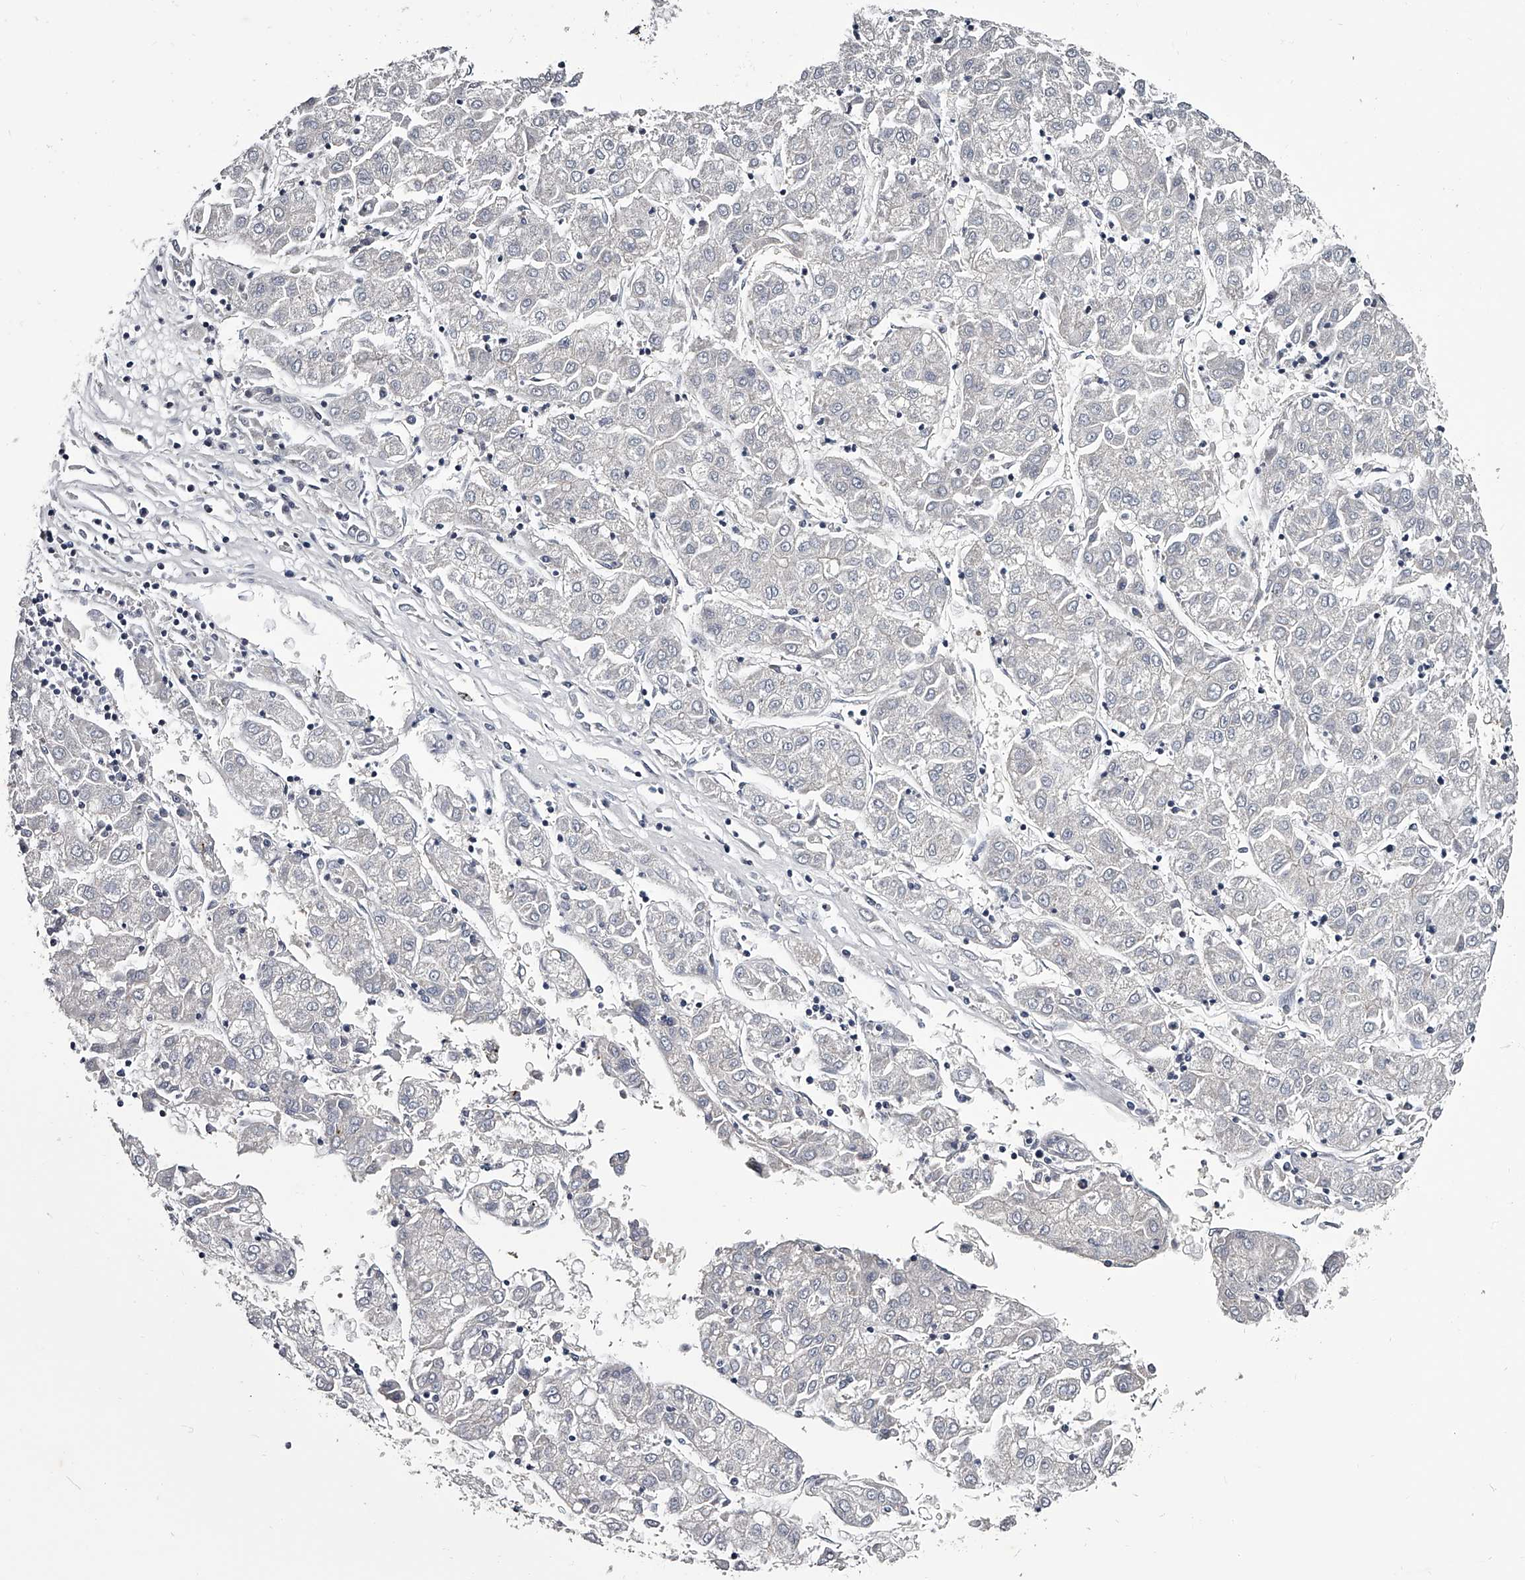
{"staining": {"intensity": "negative", "quantity": "none", "location": "none"}, "tissue": "liver cancer", "cell_type": "Tumor cells", "image_type": "cancer", "snomed": [{"axis": "morphology", "description": "Carcinoma, Hepatocellular, NOS"}, {"axis": "topography", "description": "Liver"}], "caption": "This image is of liver hepatocellular carcinoma stained with immunohistochemistry to label a protein in brown with the nuclei are counter-stained blue. There is no staining in tumor cells.", "gene": "GAPVD1", "patient": {"sex": "male", "age": 72}}